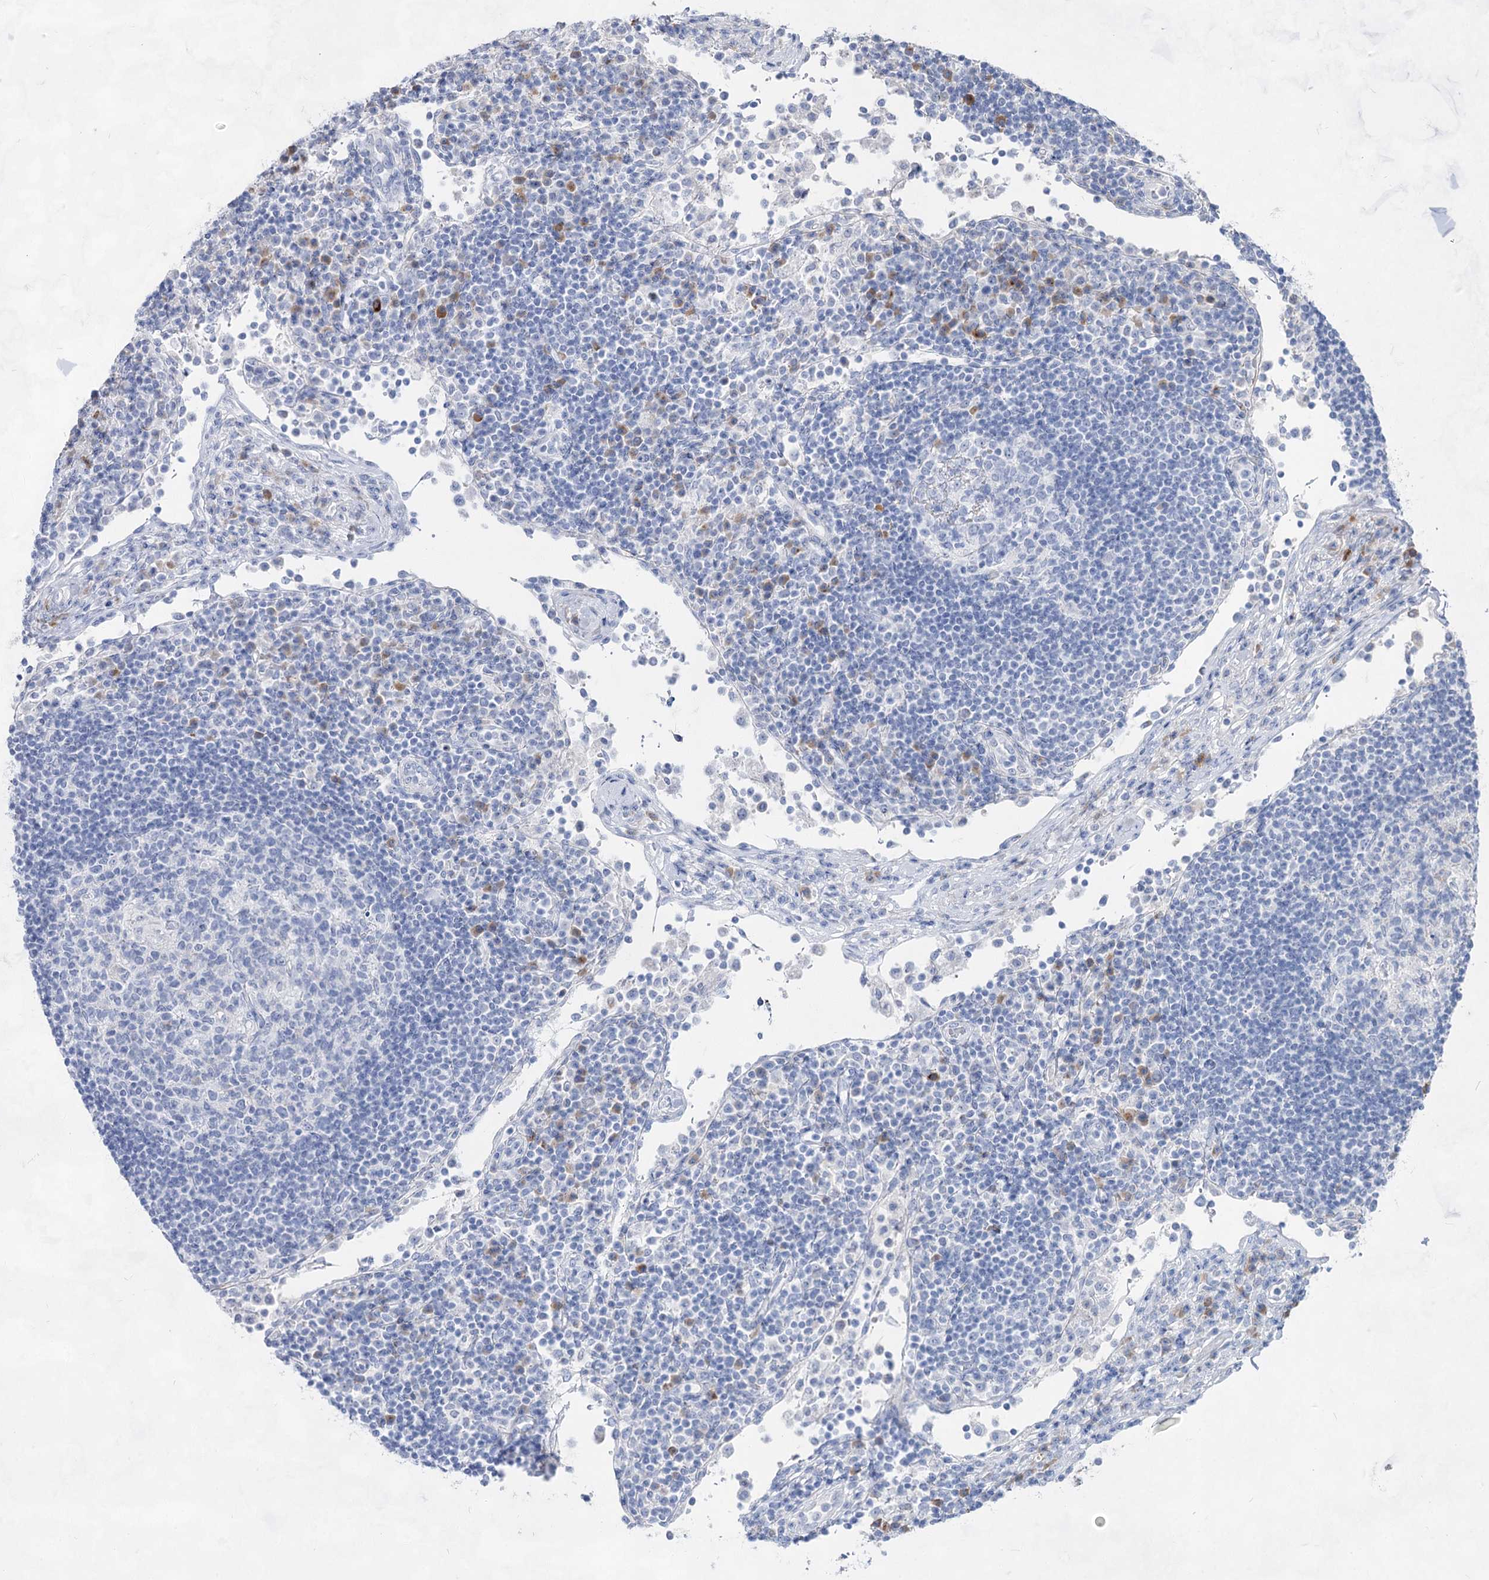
{"staining": {"intensity": "negative", "quantity": "none", "location": "none"}, "tissue": "lymph node", "cell_type": "Germinal center cells", "image_type": "normal", "snomed": [{"axis": "morphology", "description": "Normal tissue, NOS"}, {"axis": "topography", "description": "Lymph node"}], "caption": "Unremarkable lymph node was stained to show a protein in brown. There is no significant expression in germinal center cells.", "gene": "ACRV1", "patient": {"sex": "female", "age": 53}}